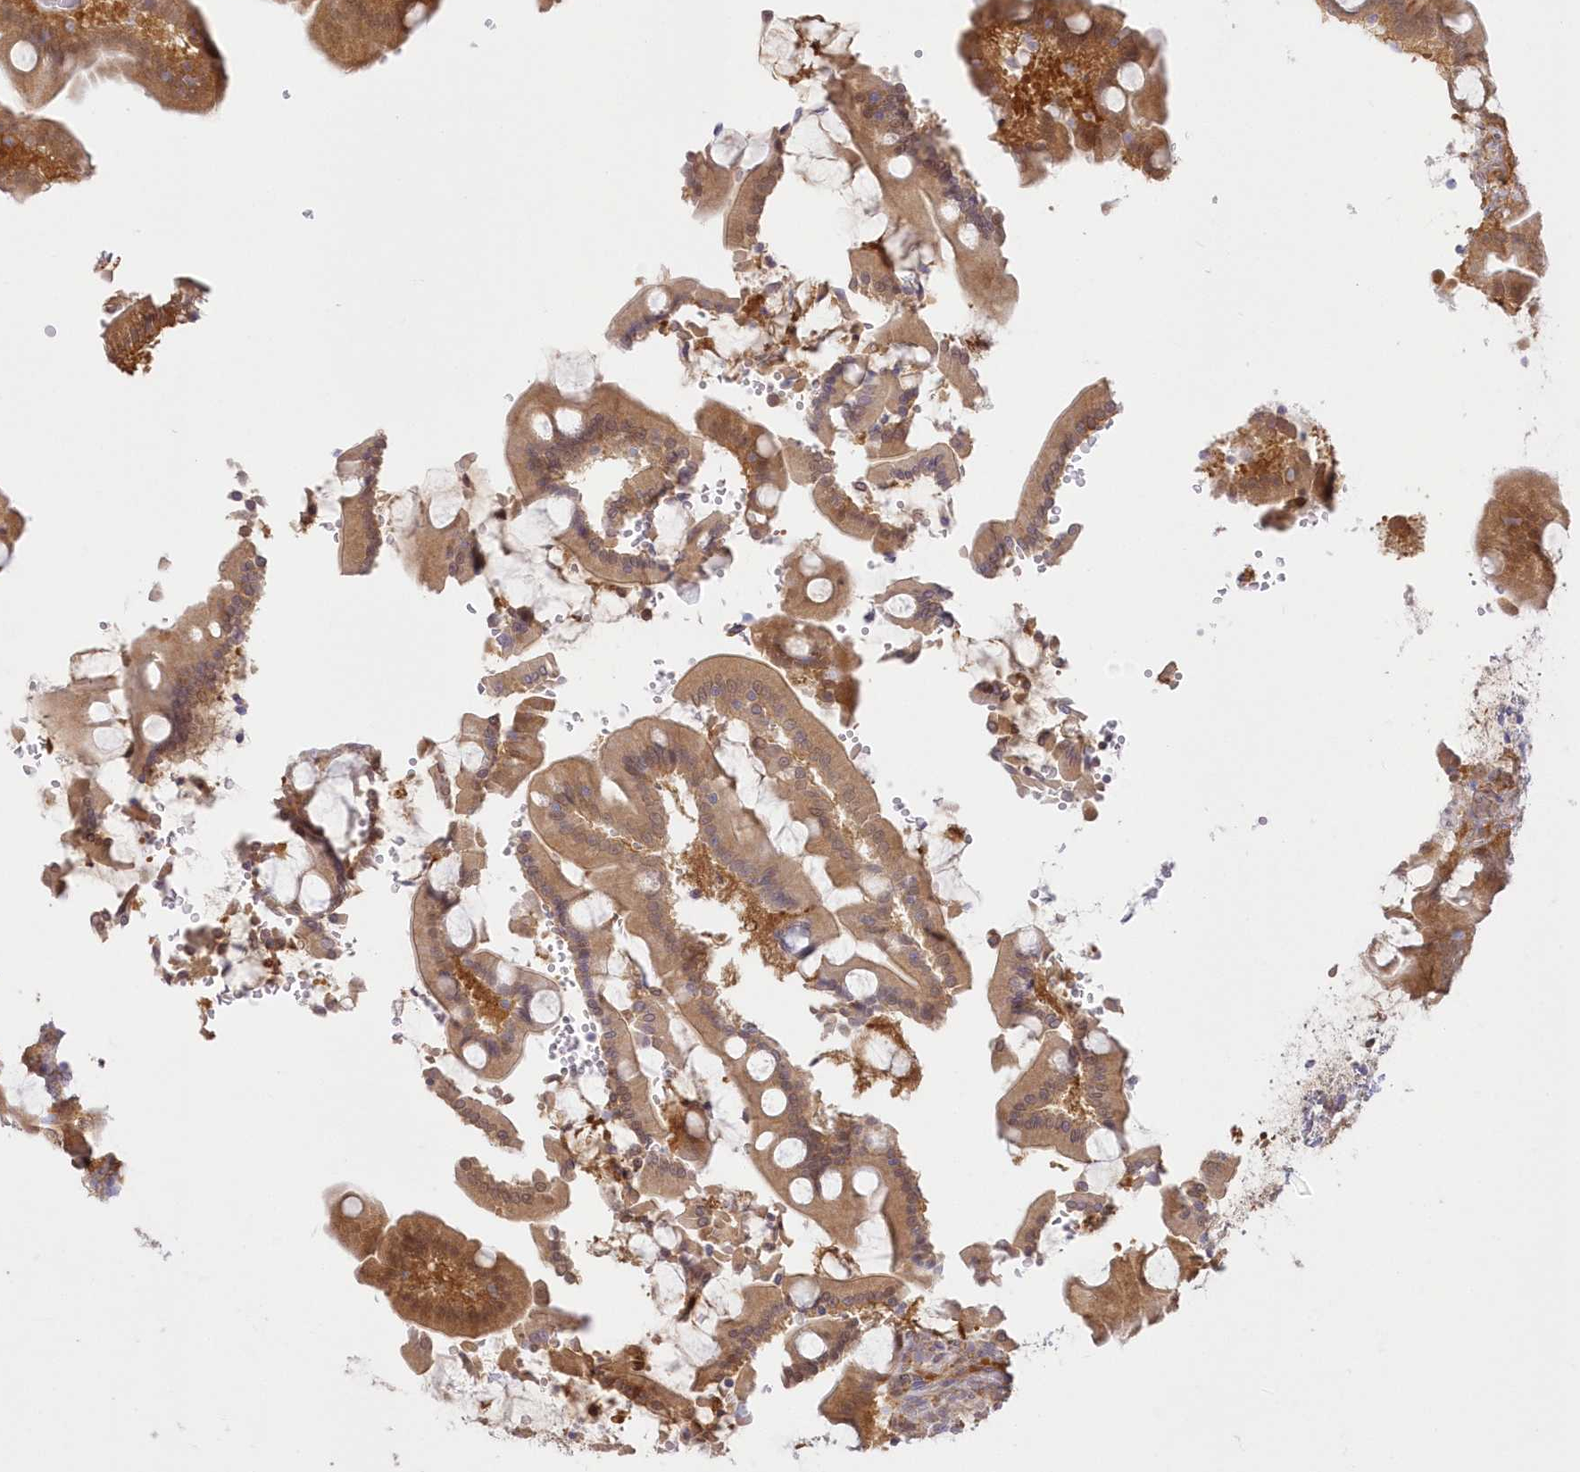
{"staining": {"intensity": "moderate", "quantity": ">75%", "location": "cytoplasmic/membranous"}, "tissue": "duodenum", "cell_type": "Glandular cells", "image_type": "normal", "snomed": [{"axis": "morphology", "description": "Normal tissue, NOS"}, {"axis": "topography", "description": "Duodenum"}], "caption": "This is an image of immunohistochemistry (IHC) staining of normal duodenum, which shows moderate expression in the cytoplasmic/membranous of glandular cells.", "gene": "RNPEP", "patient": {"sex": "male", "age": 55}}